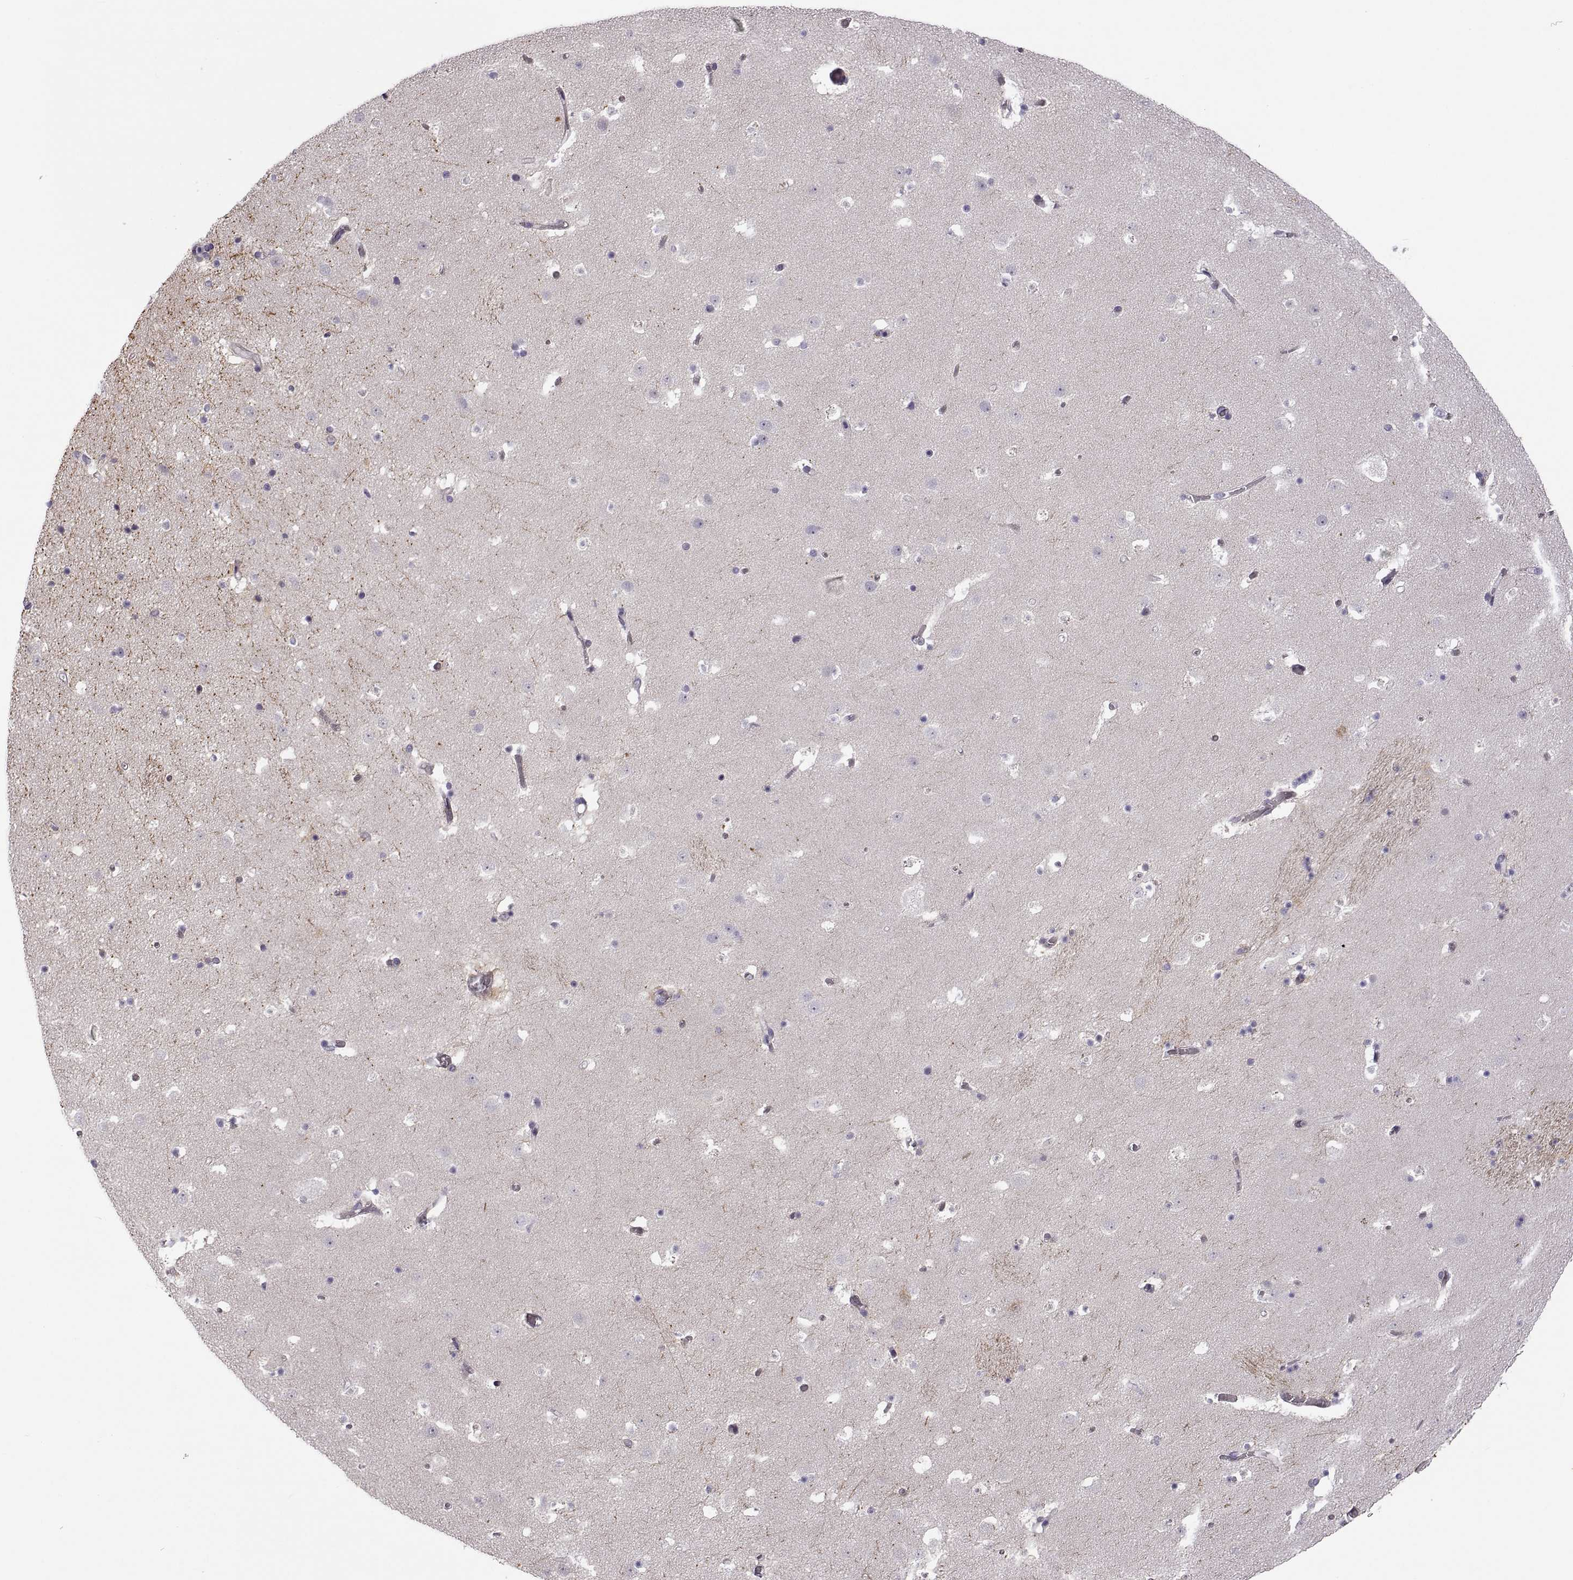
{"staining": {"intensity": "negative", "quantity": "none", "location": "none"}, "tissue": "caudate", "cell_type": "Glial cells", "image_type": "normal", "snomed": [{"axis": "morphology", "description": "Normal tissue, NOS"}, {"axis": "topography", "description": "Lateral ventricle wall"}], "caption": "A high-resolution histopathology image shows immunohistochemistry staining of unremarkable caudate, which reveals no significant staining in glial cells.", "gene": "MEIOC", "patient": {"sex": "female", "age": 42}}